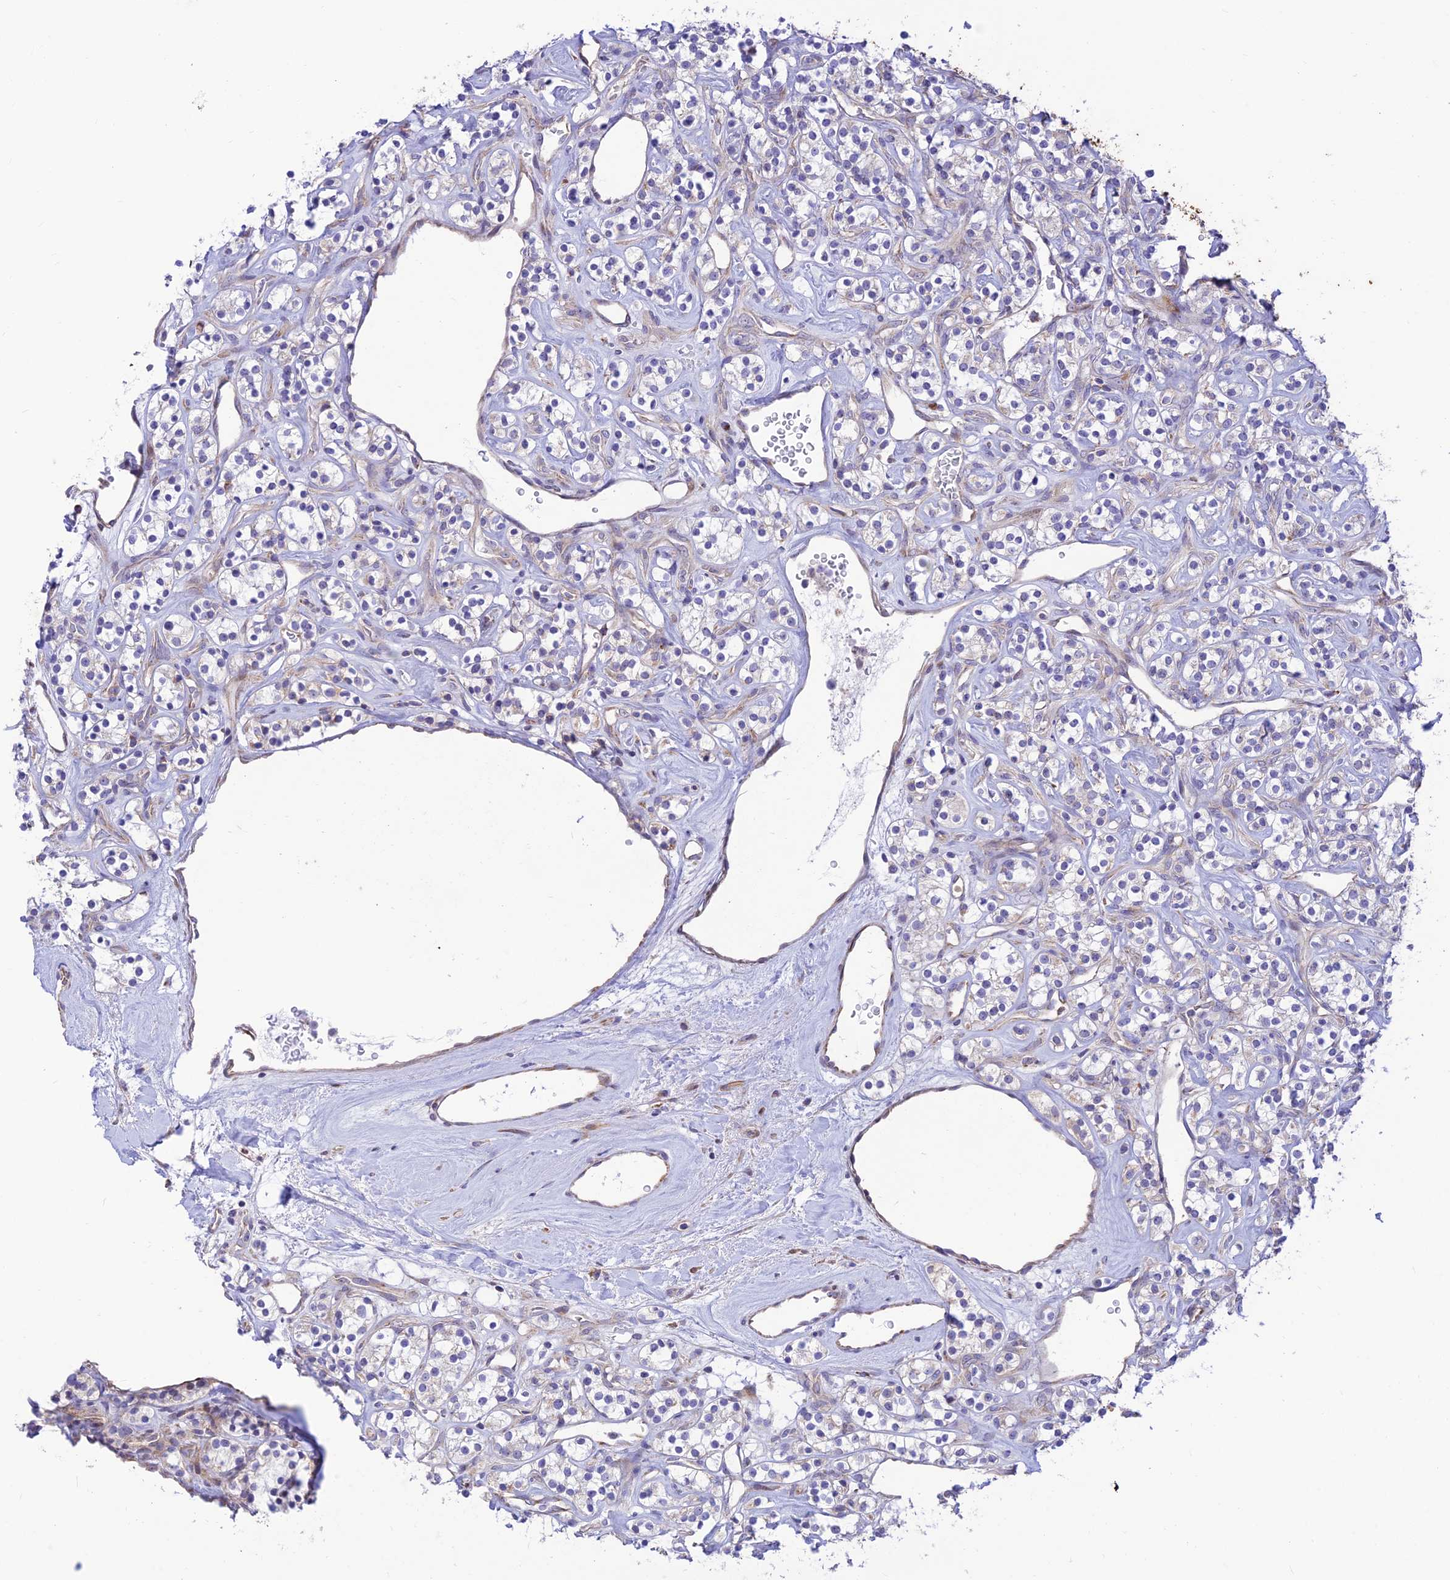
{"staining": {"intensity": "negative", "quantity": "none", "location": "none"}, "tissue": "renal cancer", "cell_type": "Tumor cells", "image_type": "cancer", "snomed": [{"axis": "morphology", "description": "Adenocarcinoma, NOS"}, {"axis": "topography", "description": "Kidney"}], "caption": "A histopathology image of human renal cancer (adenocarcinoma) is negative for staining in tumor cells.", "gene": "FAM186B", "patient": {"sex": "male", "age": 77}}